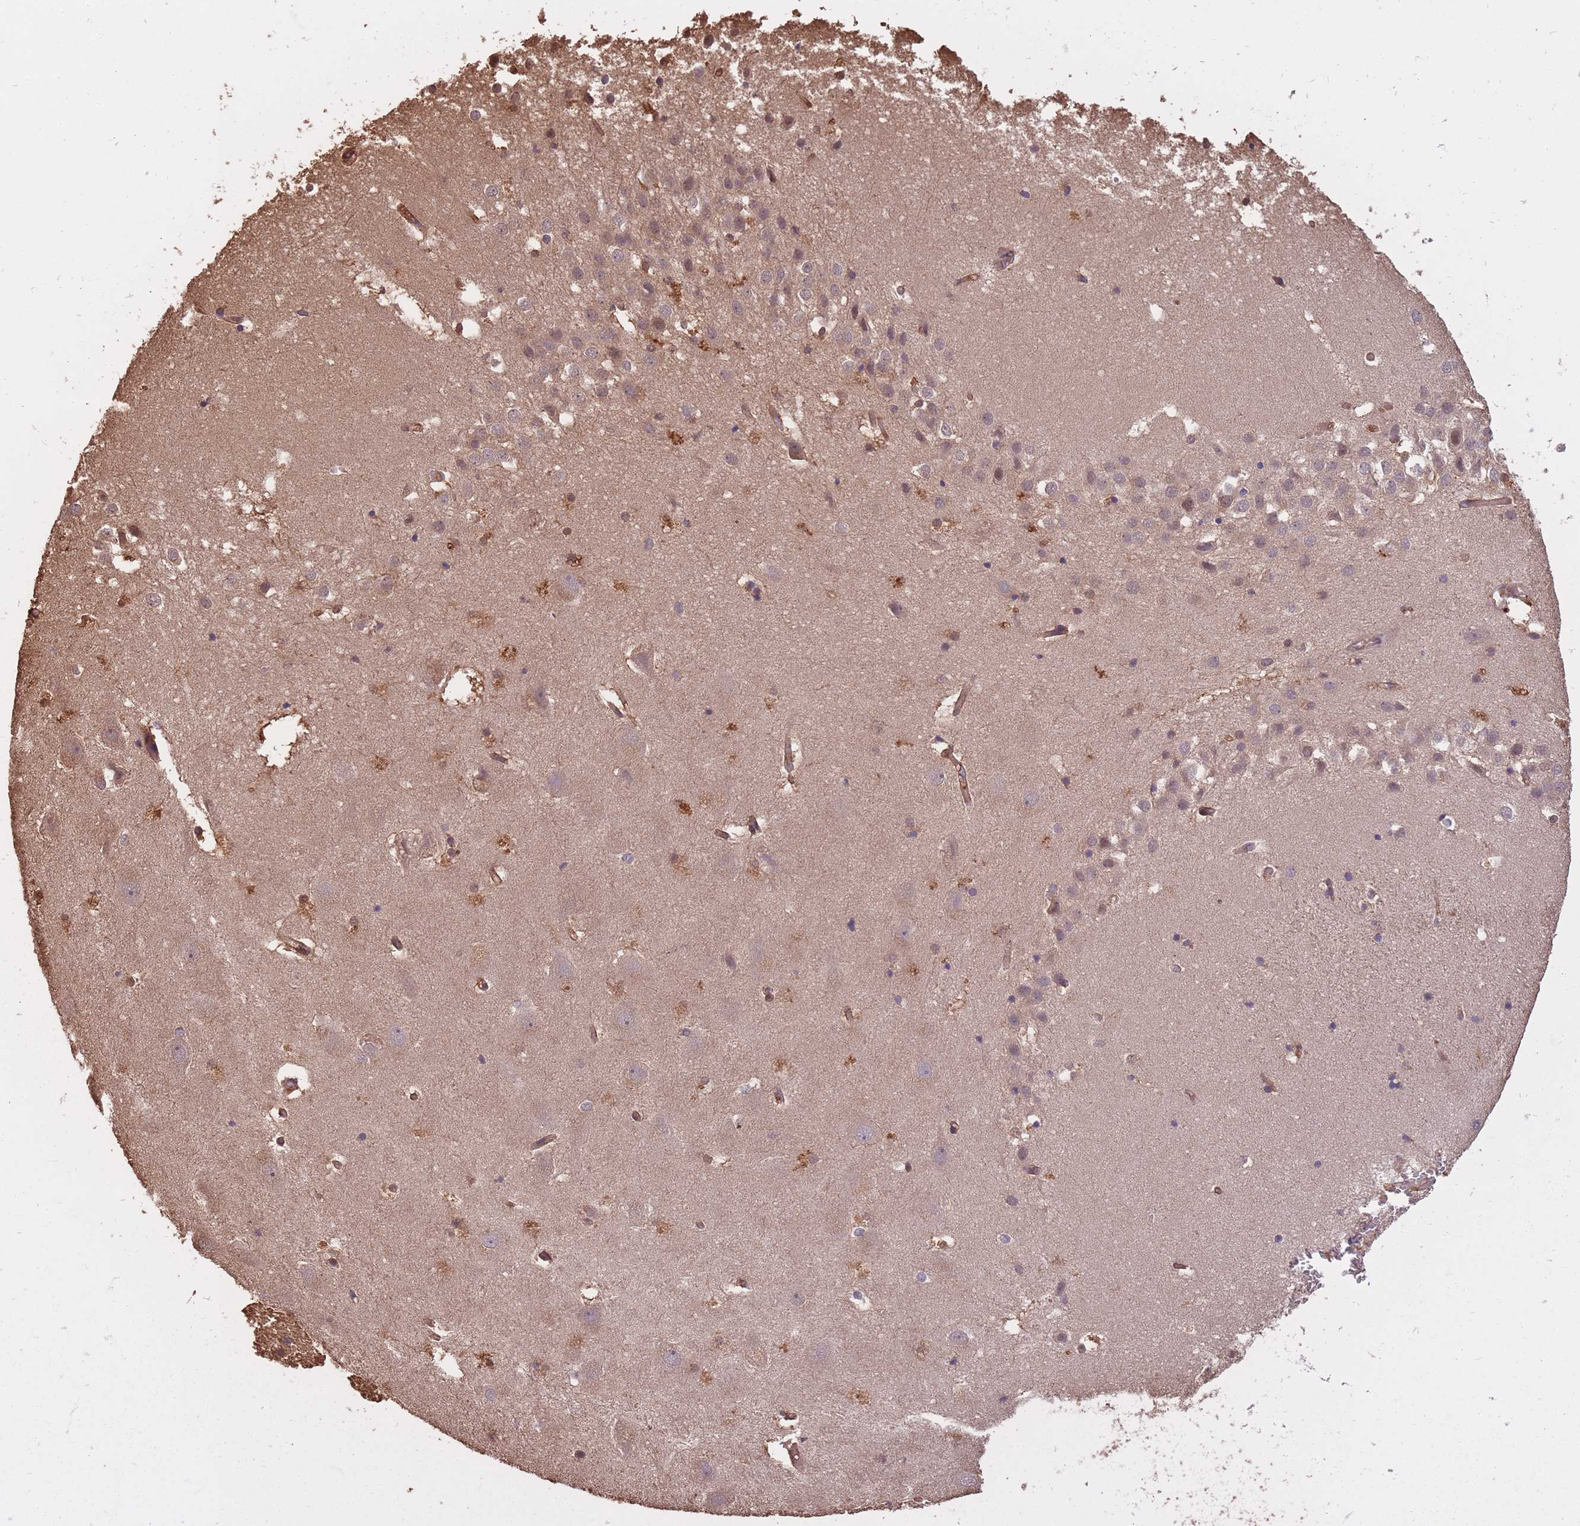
{"staining": {"intensity": "negative", "quantity": "none", "location": "none"}, "tissue": "hippocampus", "cell_type": "Glial cells", "image_type": "normal", "snomed": [{"axis": "morphology", "description": "Normal tissue, NOS"}, {"axis": "topography", "description": "Hippocampus"}], "caption": "A high-resolution image shows immunohistochemistry staining of normal hippocampus, which demonstrates no significant positivity in glial cells.", "gene": "ARMH3", "patient": {"sex": "female", "age": 52}}